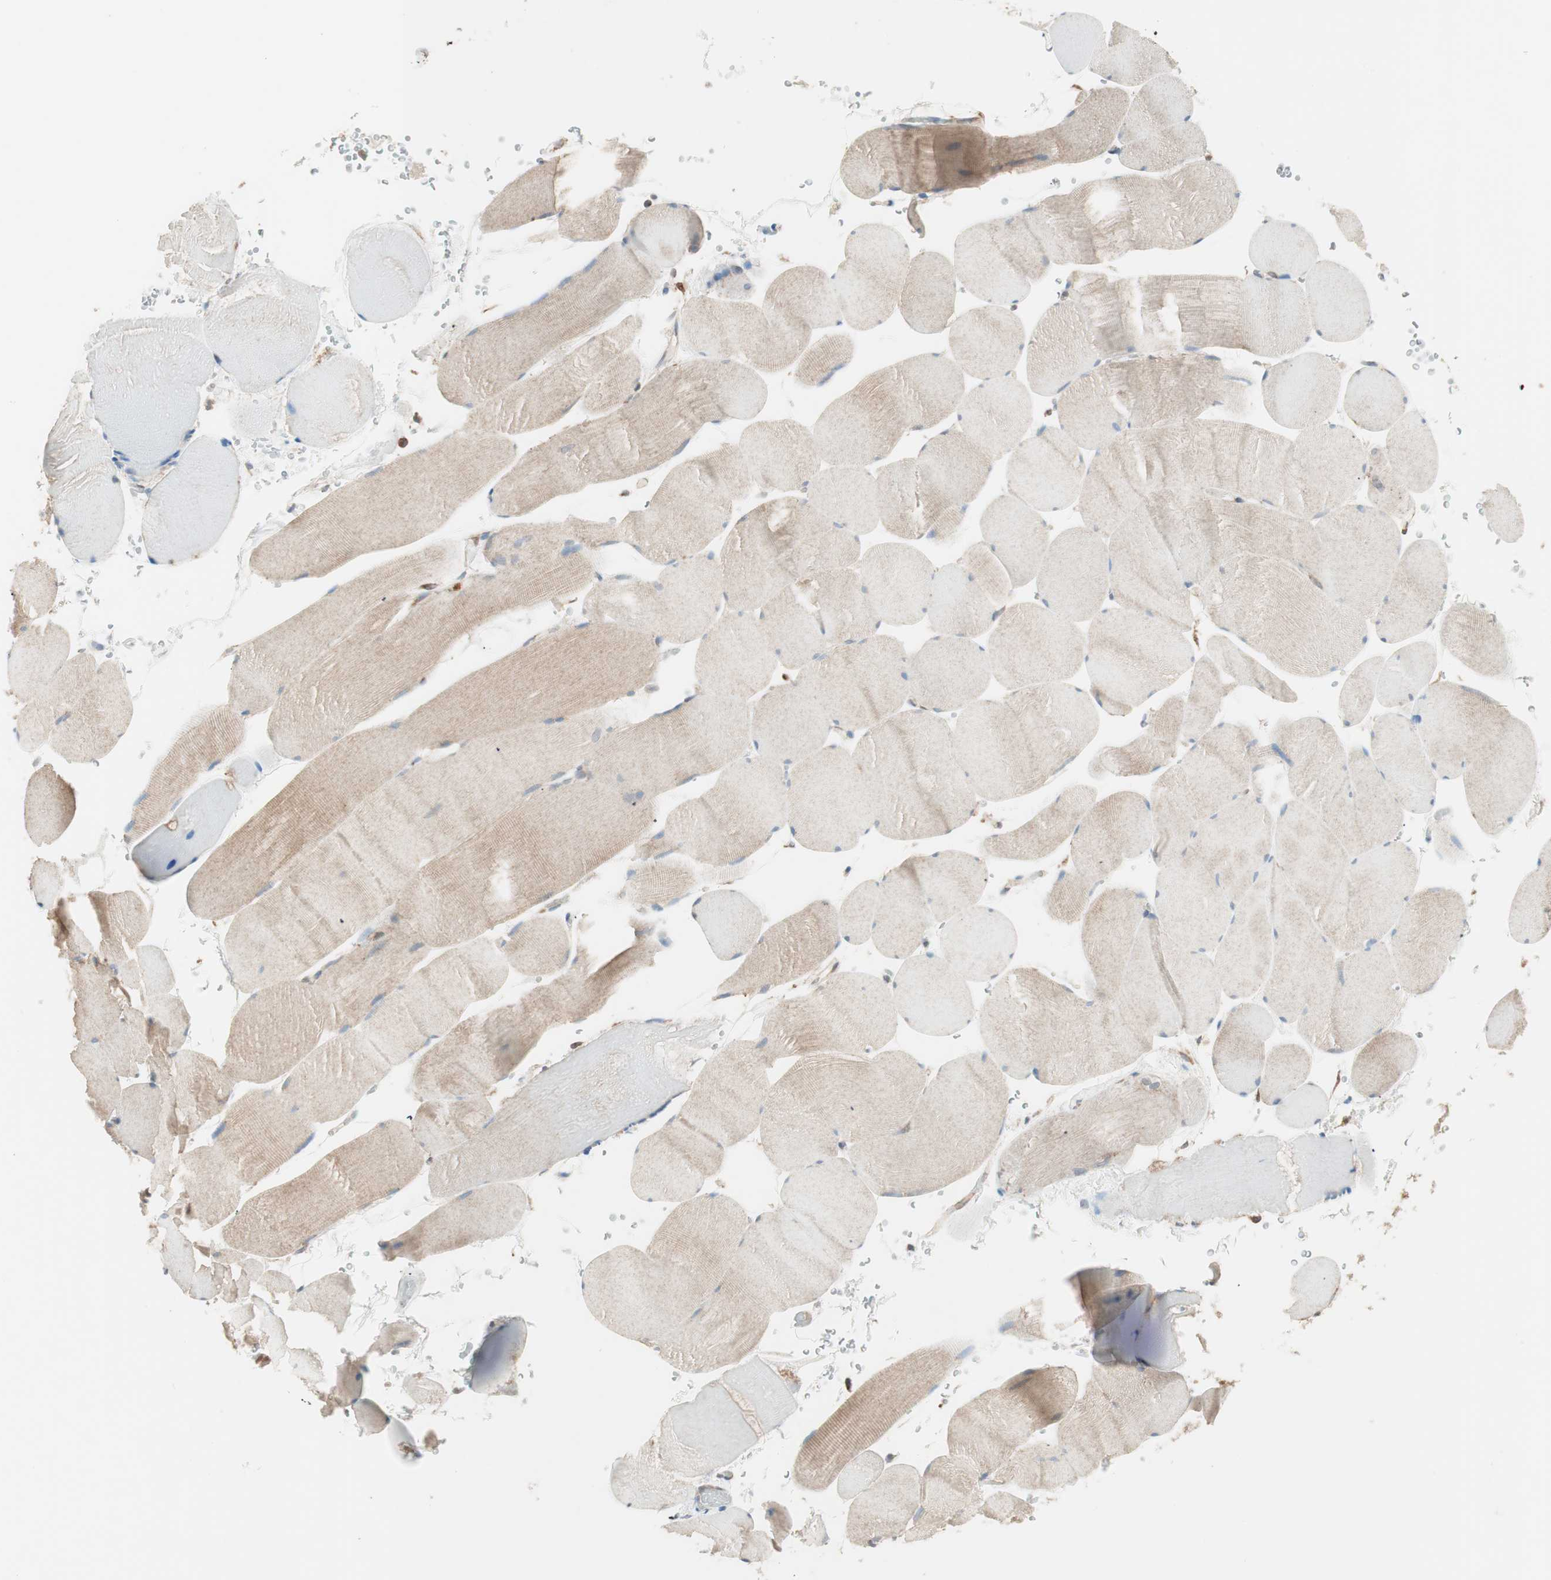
{"staining": {"intensity": "weak", "quantity": ">75%", "location": "cytoplasmic/membranous"}, "tissue": "skeletal muscle", "cell_type": "Myocytes", "image_type": "normal", "snomed": [{"axis": "morphology", "description": "Normal tissue, NOS"}, {"axis": "topography", "description": "Skeletal muscle"}], "caption": "The image exhibits immunohistochemical staining of normal skeletal muscle. There is weak cytoplasmic/membranous expression is seen in about >75% of myocytes.", "gene": "RAB5A", "patient": {"sex": "male", "age": 62}}